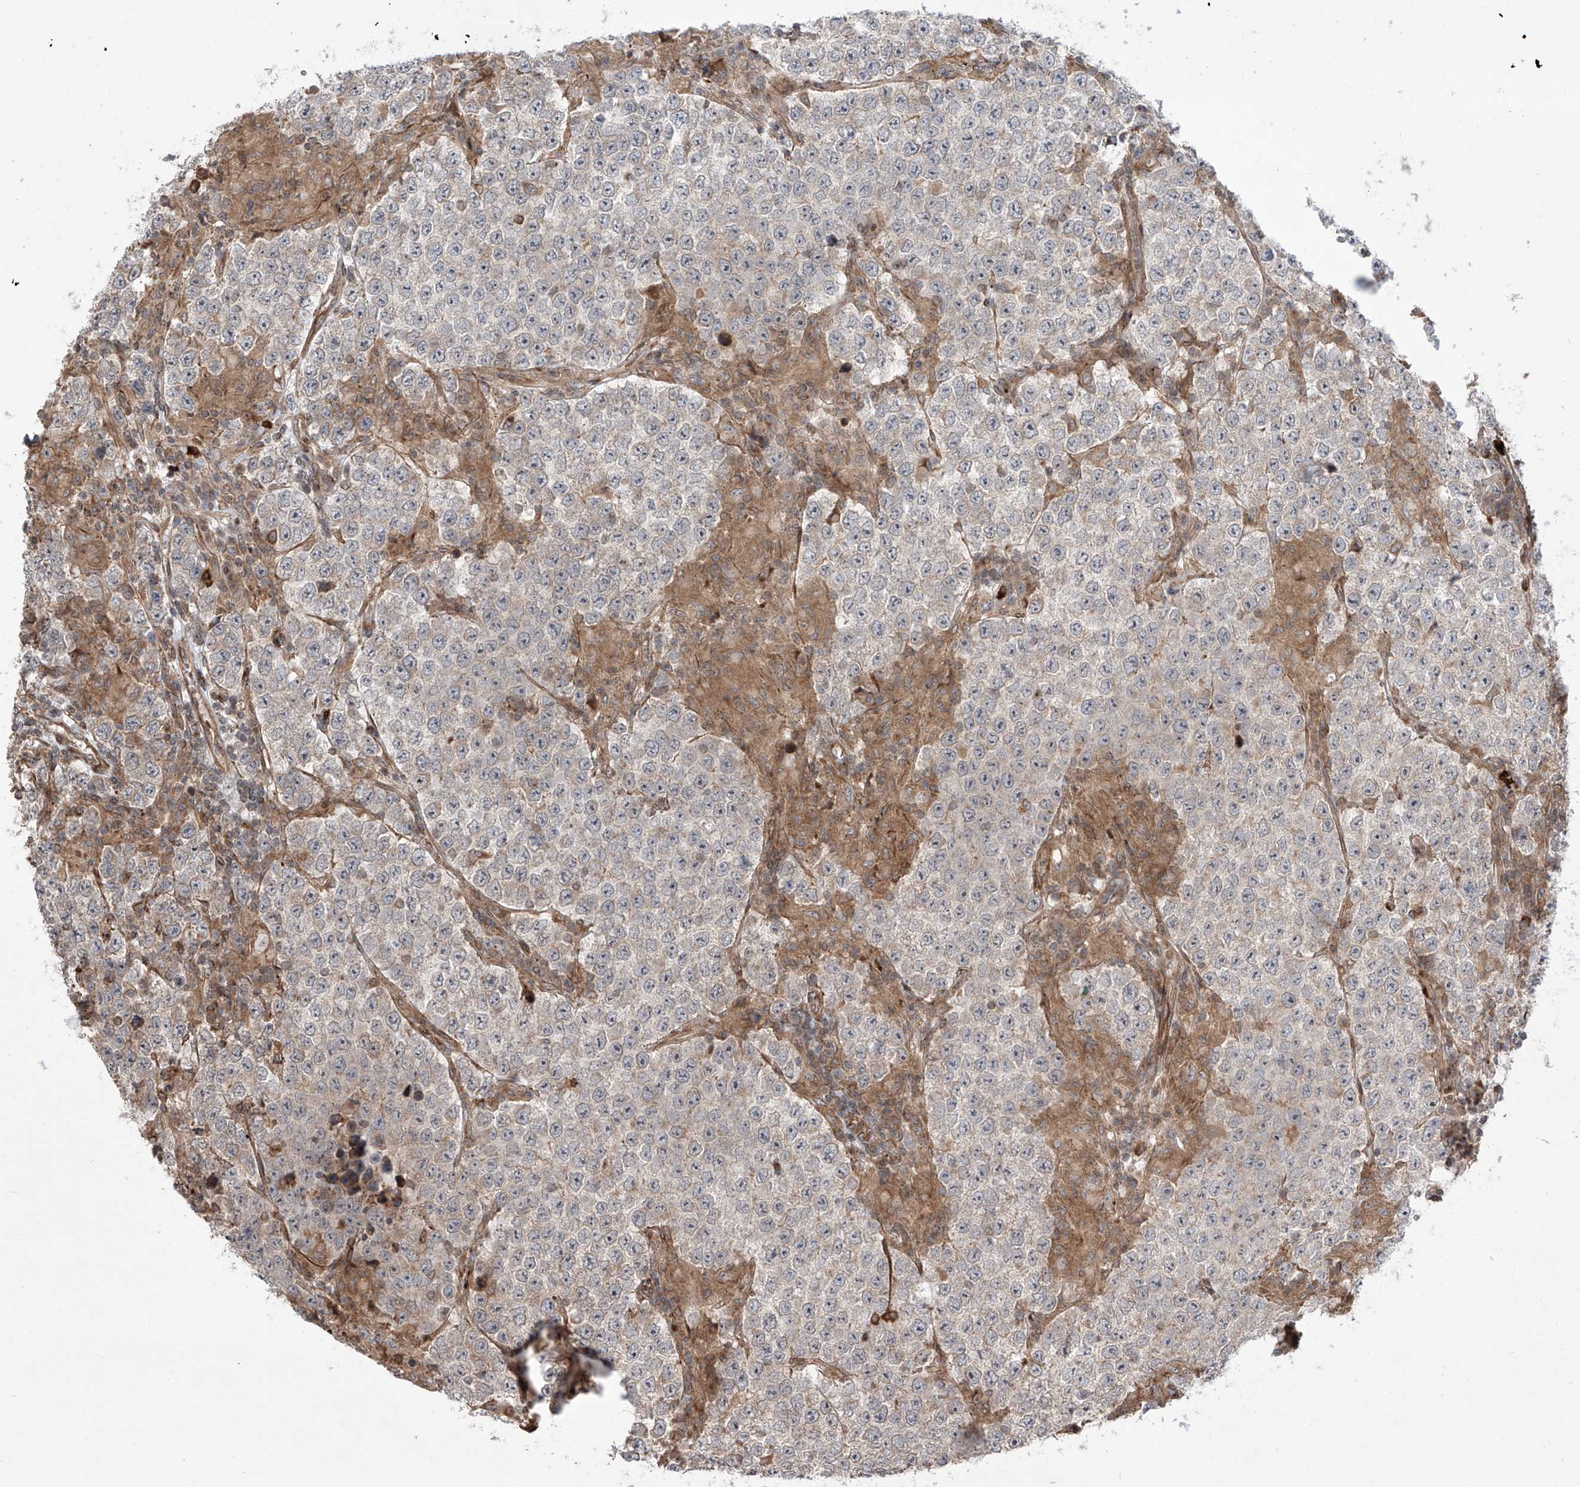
{"staining": {"intensity": "negative", "quantity": "none", "location": "none"}, "tissue": "testis cancer", "cell_type": "Tumor cells", "image_type": "cancer", "snomed": [{"axis": "morphology", "description": "Normal tissue, NOS"}, {"axis": "morphology", "description": "Urothelial carcinoma, High grade"}, {"axis": "morphology", "description": "Seminoma, NOS"}, {"axis": "morphology", "description": "Carcinoma, Embryonal, NOS"}, {"axis": "topography", "description": "Urinary bladder"}, {"axis": "topography", "description": "Testis"}], "caption": "IHC photomicrograph of human testis cancer stained for a protein (brown), which shows no staining in tumor cells.", "gene": "APAF1", "patient": {"sex": "male", "age": 41}}